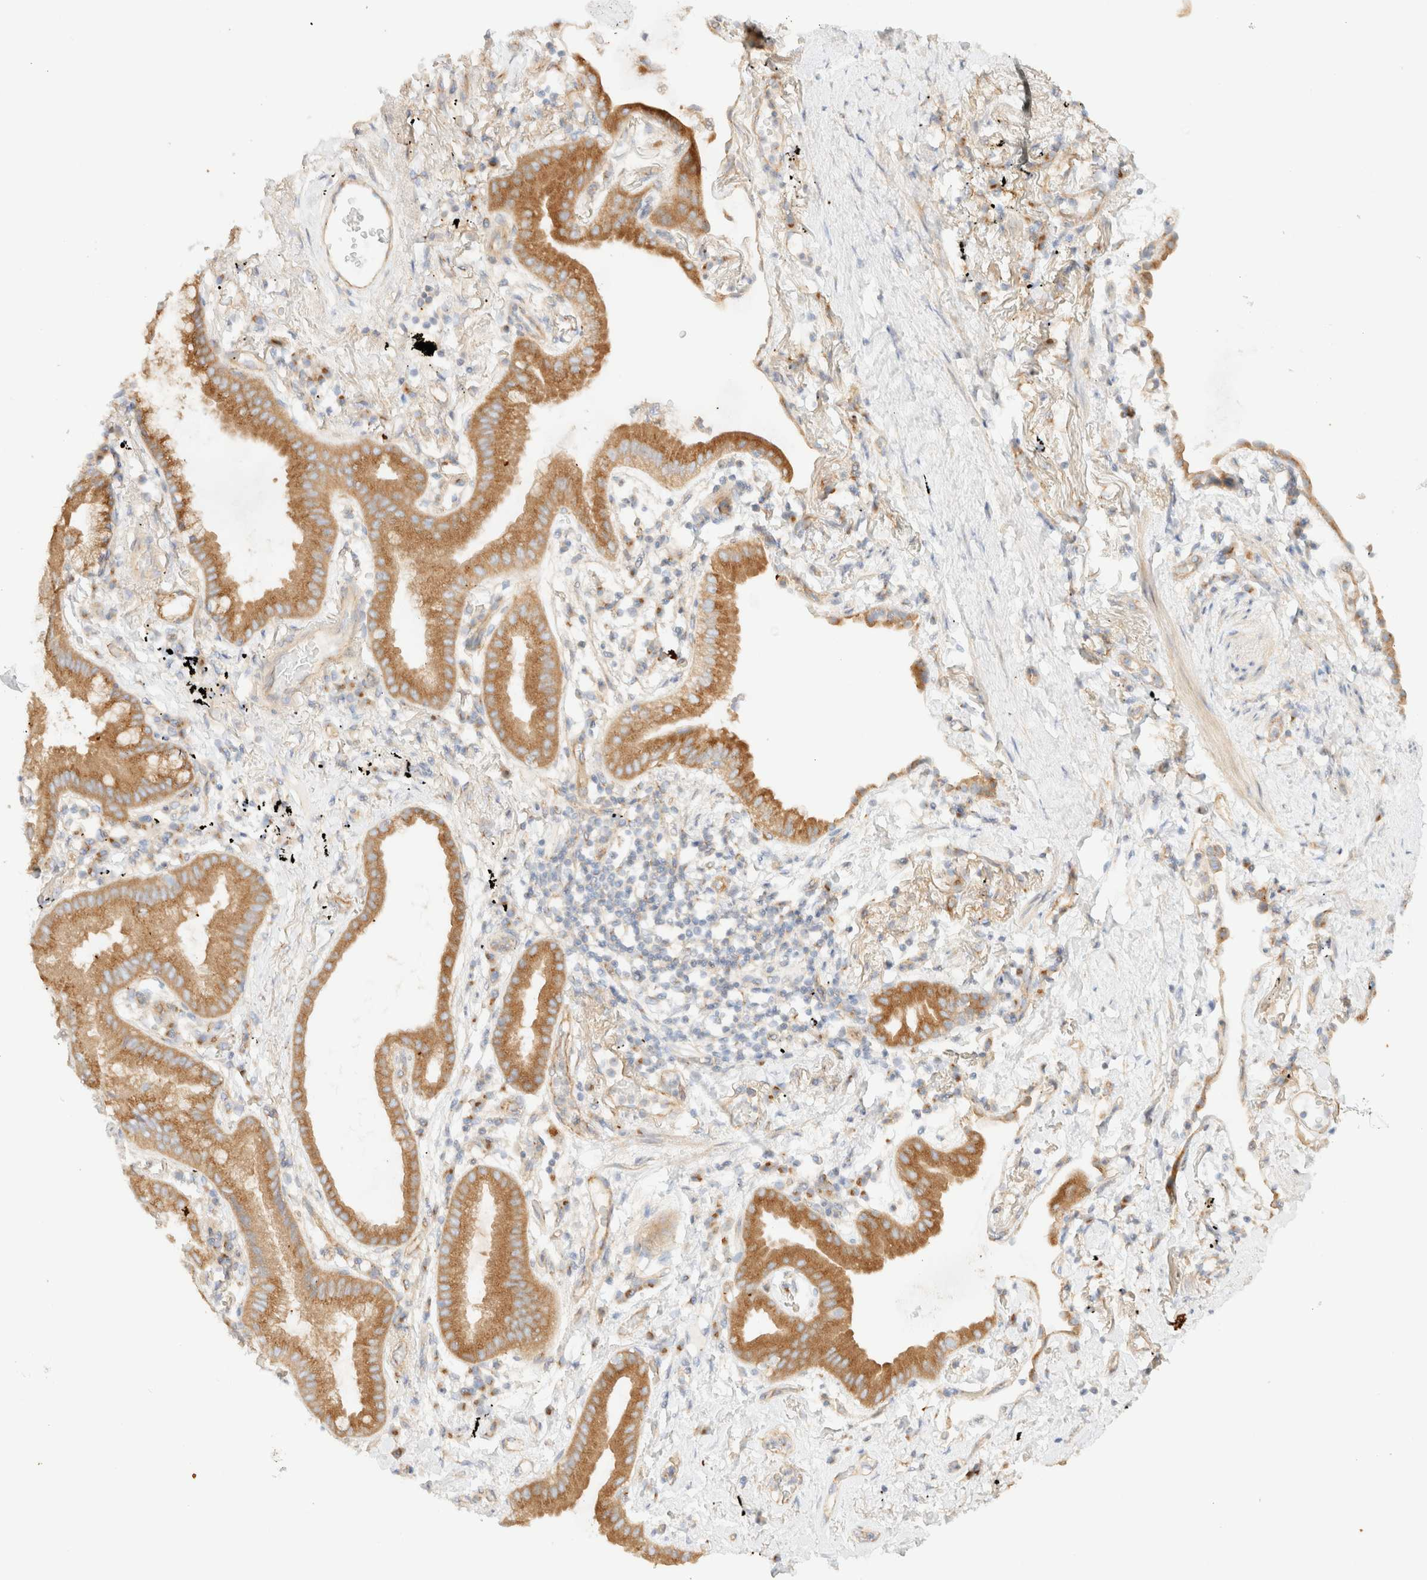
{"staining": {"intensity": "moderate", "quantity": ">75%", "location": "cytoplasmic/membranous"}, "tissue": "lung cancer", "cell_type": "Tumor cells", "image_type": "cancer", "snomed": [{"axis": "morphology", "description": "Adenocarcinoma, NOS"}, {"axis": "topography", "description": "Lung"}], "caption": "Adenocarcinoma (lung) was stained to show a protein in brown. There is medium levels of moderate cytoplasmic/membranous positivity in about >75% of tumor cells.", "gene": "MYO10", "patient": {"sex": "female", "age": 70}}